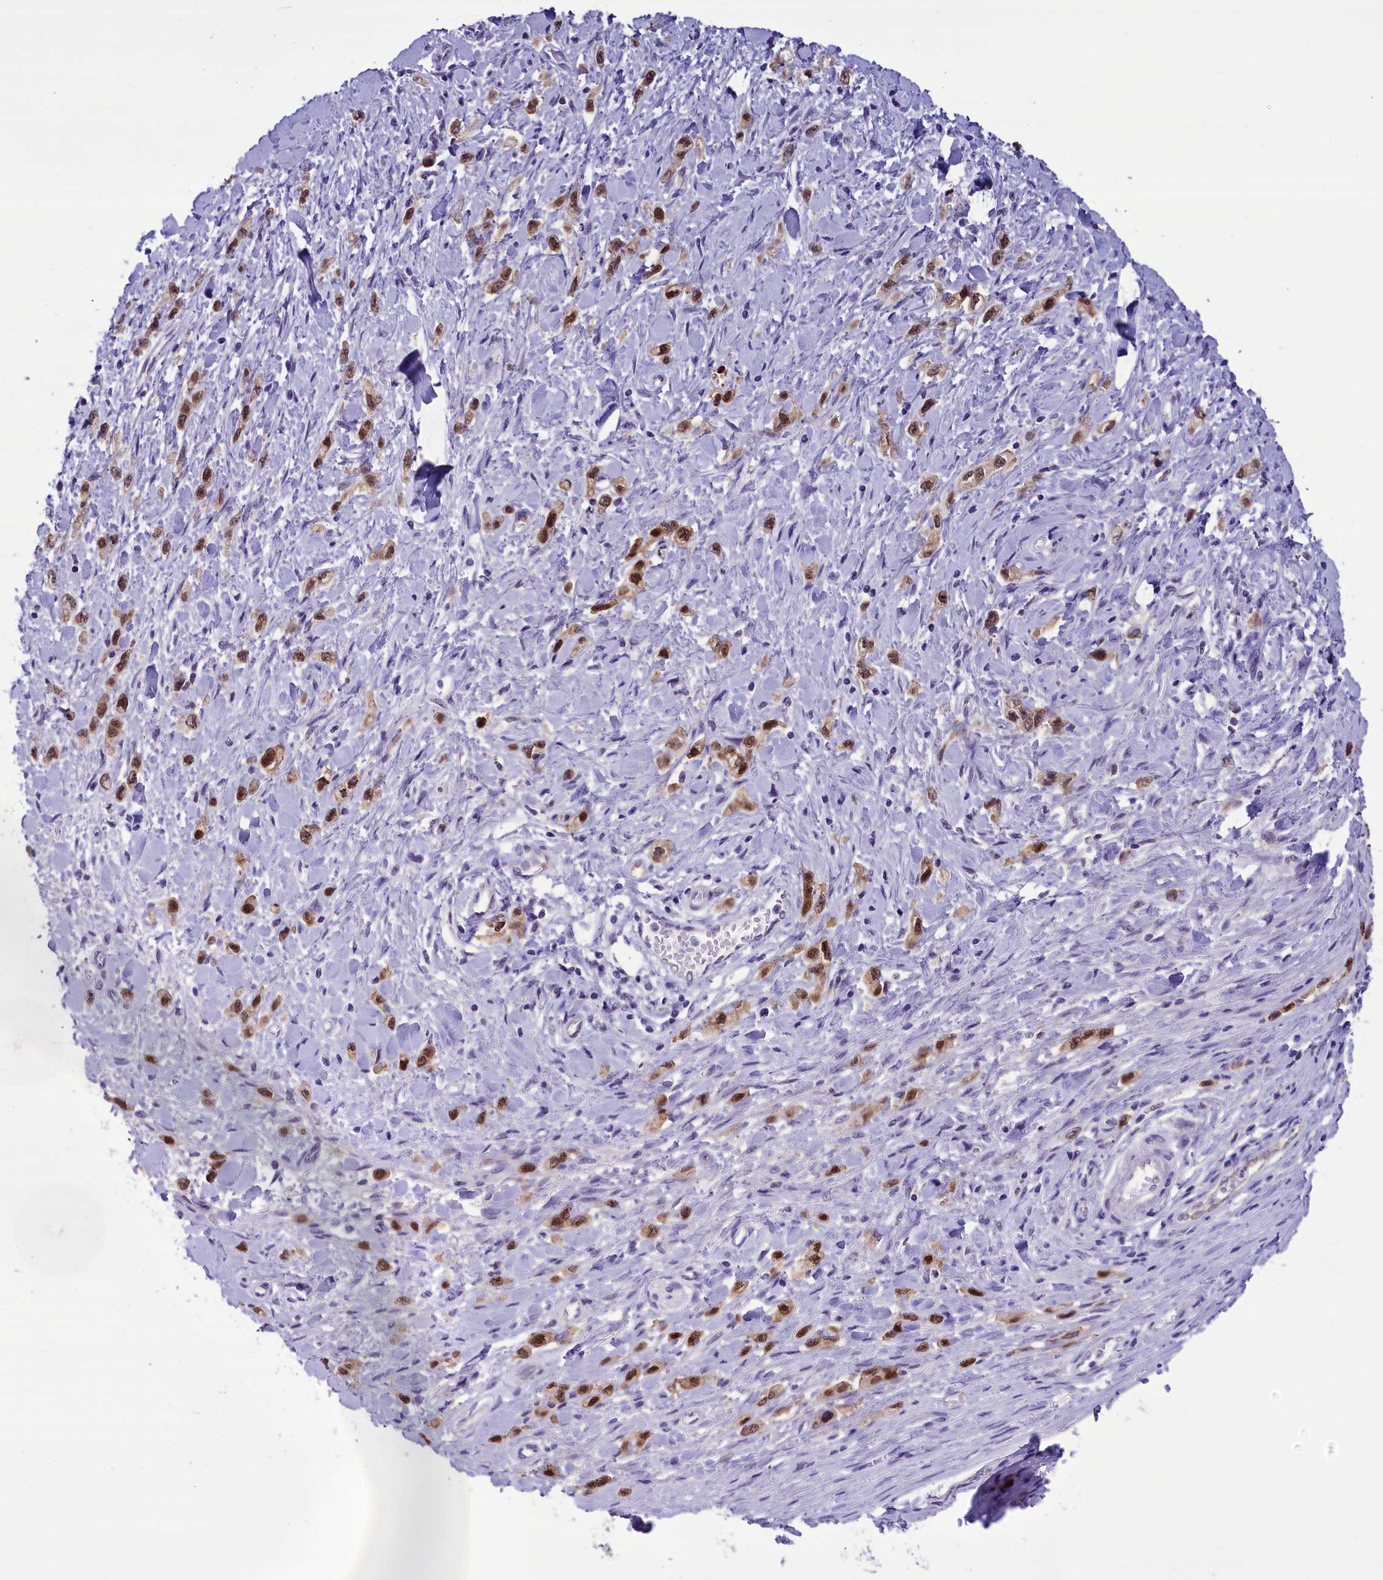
{"staining": {"intensity": "strong", "quantity": ">75%", "location": "nuclear"}, "tissue": "stomach cancer", "cell_type": "Tumor cells", "image_type": "cancer", "snomed": [{"axis": "morphology", "description": "Adenocarcinoma, NOS"}, {"axis": "topography", "description": "Stomach"}], "caption": "This is a micrograph of immunohistochemistry (IHC) staining of stomach cancer, which shows strong staining in the nuclear of tumor cells.", "gene": "PRR15", "patient": {"sex": "female", "age": 65}}